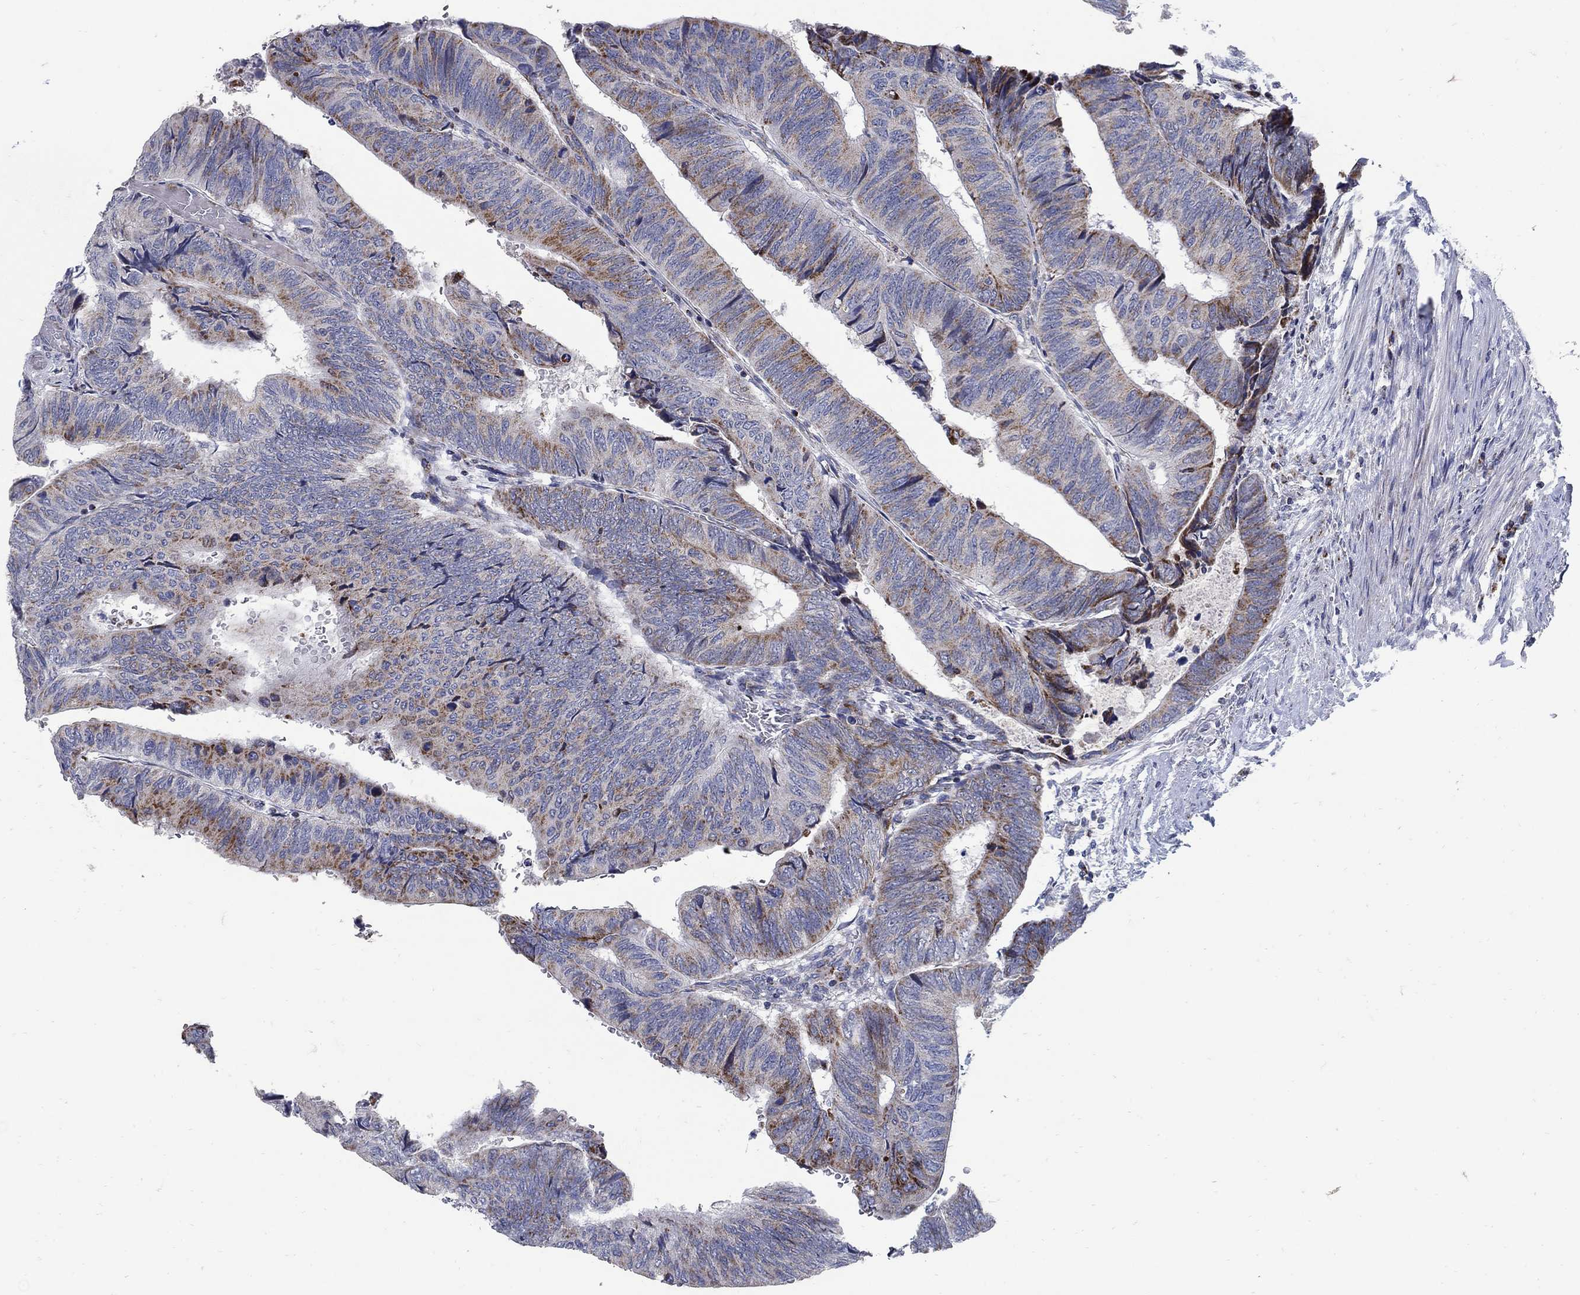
{"staining": {"intensity": "moderate", "quantity": "<25%", "location": "cytoplasmic/membranous"}, "tissue": "colorectal cancer", "cell_type": "Tumor cells", "image_type": "cancer", "snomed": [{"axis": "morphology", "description": "Normal tissue, NOS"}, {"axis": "morphology", "description": "Adenocarcinoma, NOS"}, {"axis": "topography", "description": "Rectum"}, {"axis": "topography", "description": "Peripheral nerve tissue"}], "caption": "Immunohistochemistry micrograph of neoplastic tissue: human adenocarcinoma (colorectal) stained using immunohistochemistry reveals low levels of moderate protein expression localized specifically in the cytoplasmic/membranous of tumor cells, appearing as a cytoplasmic/membranous brown color.", "gene": "HMX2", "patient": {"sex": "male", "age": 92}}